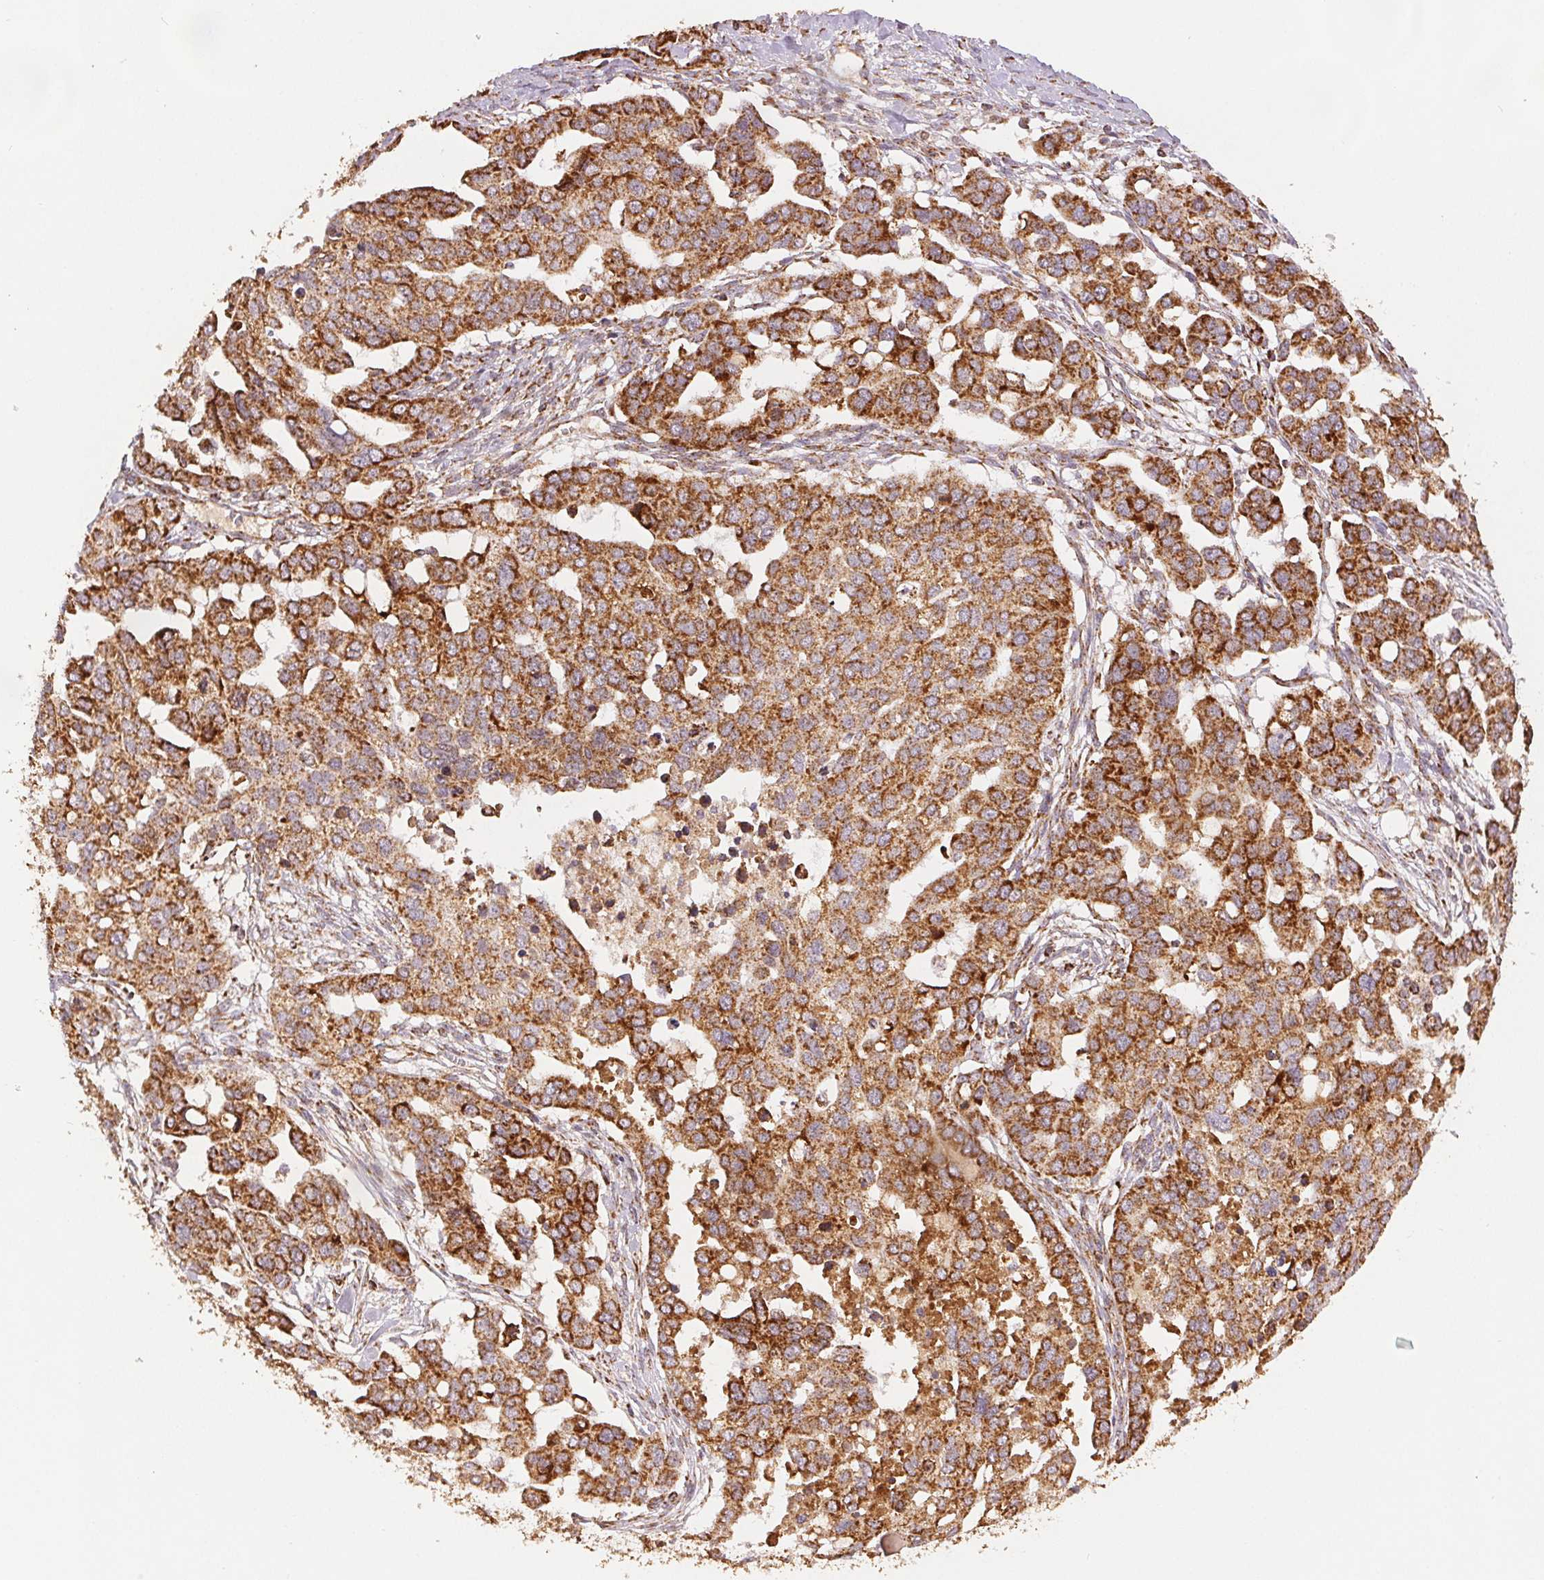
{"staining": {"intensity": "moderate", "quantity": ">75%", "location": "cytoplasmic/membranous"}, "tissue": "ovarian cancer", "cell_type": "Tumor cells", "image_type": "cancer", "snomed": [{"axis": "morphology", "description": "Carcinoma, endometroid"}, {"axis": "topography", "description": "Ovary"}], "caption": "A high-resolution image shows immunohistochemistry staining of ovarian endometroid carcinoma, which shows moderate cytoplasmic/membranous staining in about >75% of tumor cells.", "gene": "SDHB", "patient": {"sex": "female", "age": 78}}